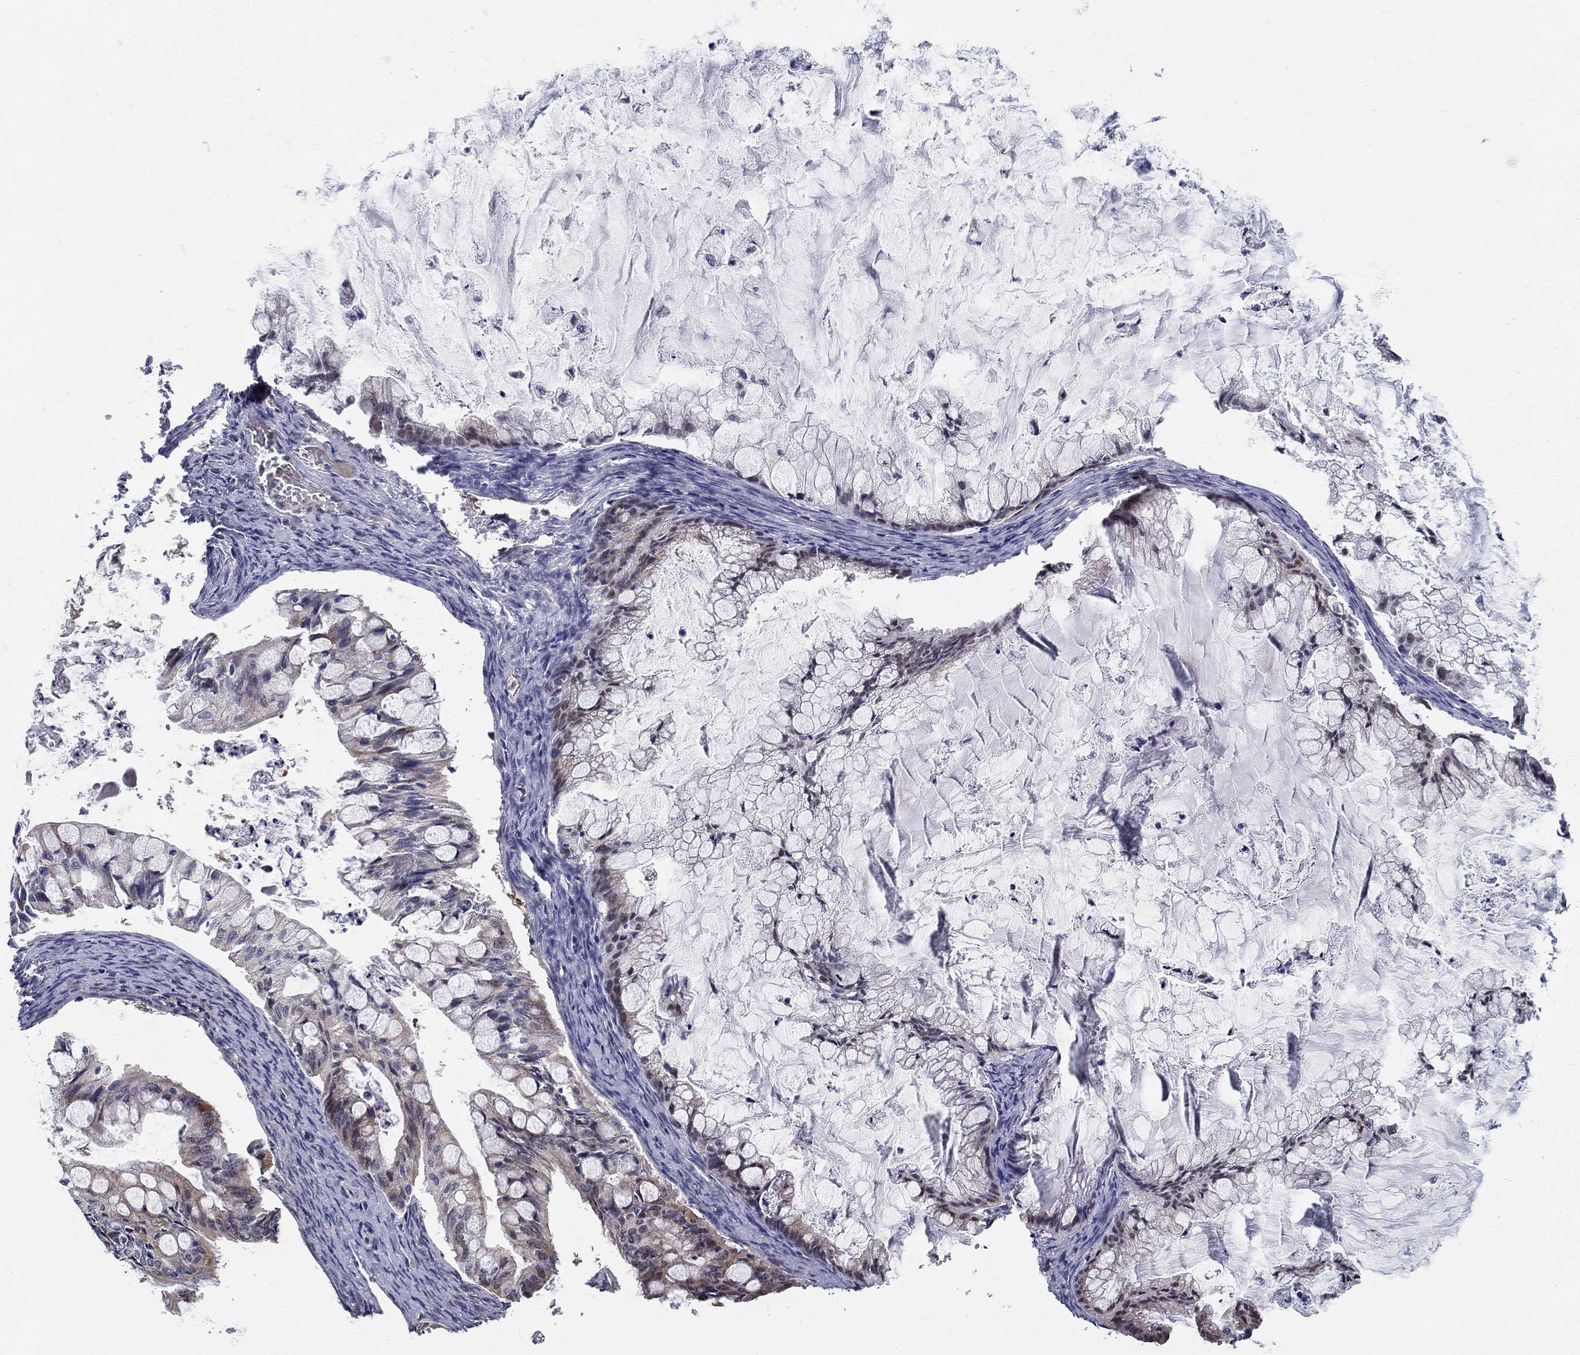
{"staining": {"intensity": "weak", "quantity": "25%-75%", "location": "cytoplasmic/membranous"}, "tissue": "ovarian cancer", "cell_type": "Tumor cells", "image_type": "cancer", "snomed": [{"axis": "morphology", "description": "Cystadenocarcinoma, mucinous, NOS"}, {"axis": "topography", "description": "Ovary"}], "caption": "The immunohistochemical stain shows weak cytoplasmic/membranous staining in tumor cells of mucinous cystadenocarcinoma (ovarian) tissue.", "gene": "C16orf46", "patient": {"sex": "female", "age": 57}}